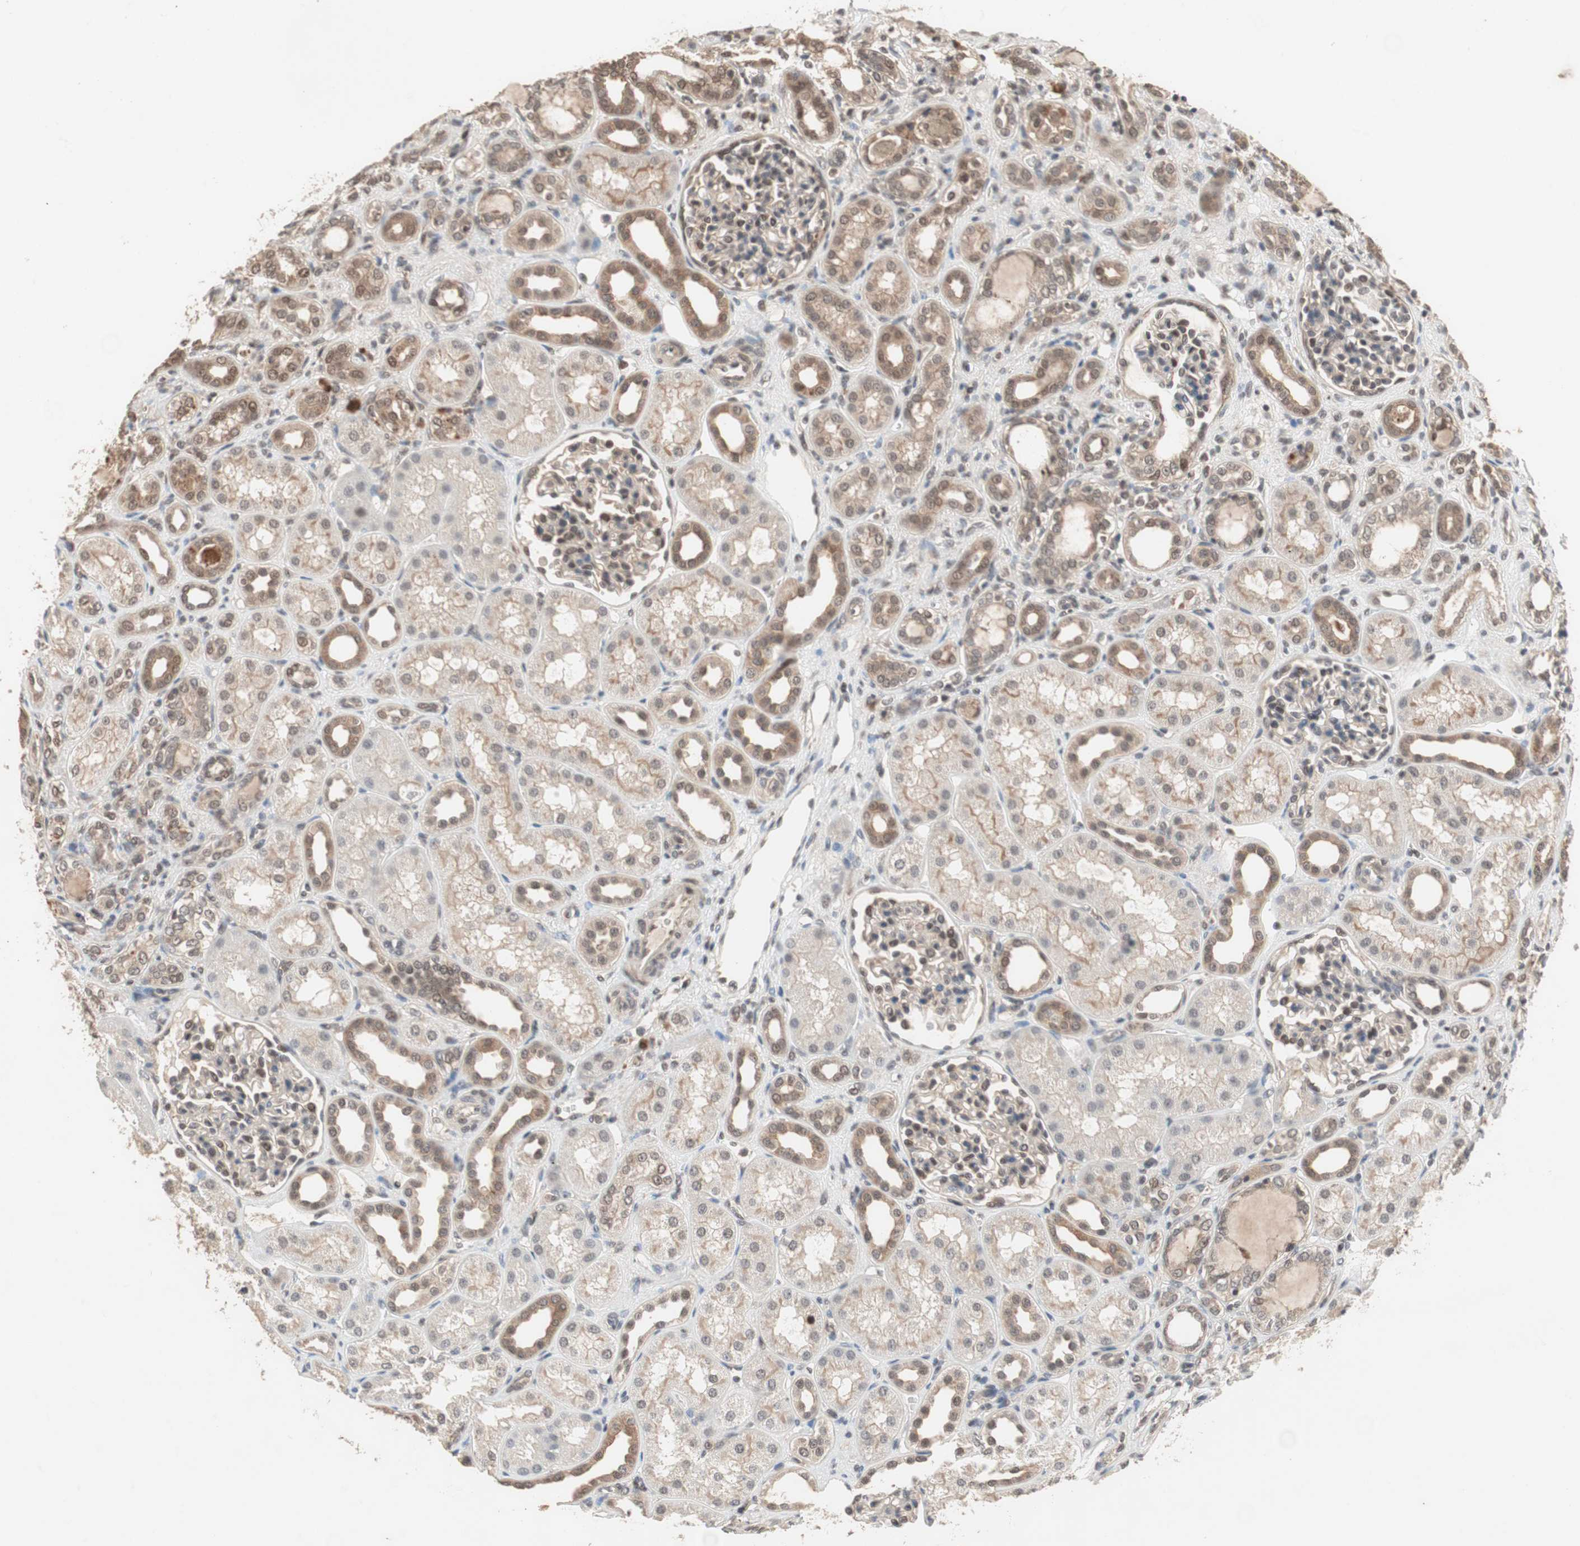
{"staining": {"intensity": "moderate", "quantity": ">75%", "location": "cytoplasmic/membranous,nuclear"}, "tissue": "kidney", "cell_type": "Cells in glomeruli", "image_type": "normal", "snomed": [{"axis": "morphology", "description": "Normal tissue, NOS"}, {"axis": "topography", "description": "Kidney"}], "caption": "A medium amount of moderate cytoplasmic/membranous,nuclear staining is present in approximately >75% of cells in glomeruli in unremarkable kidney.", "gene": "GART", "patient": {"sex": "male", "age": 7}}